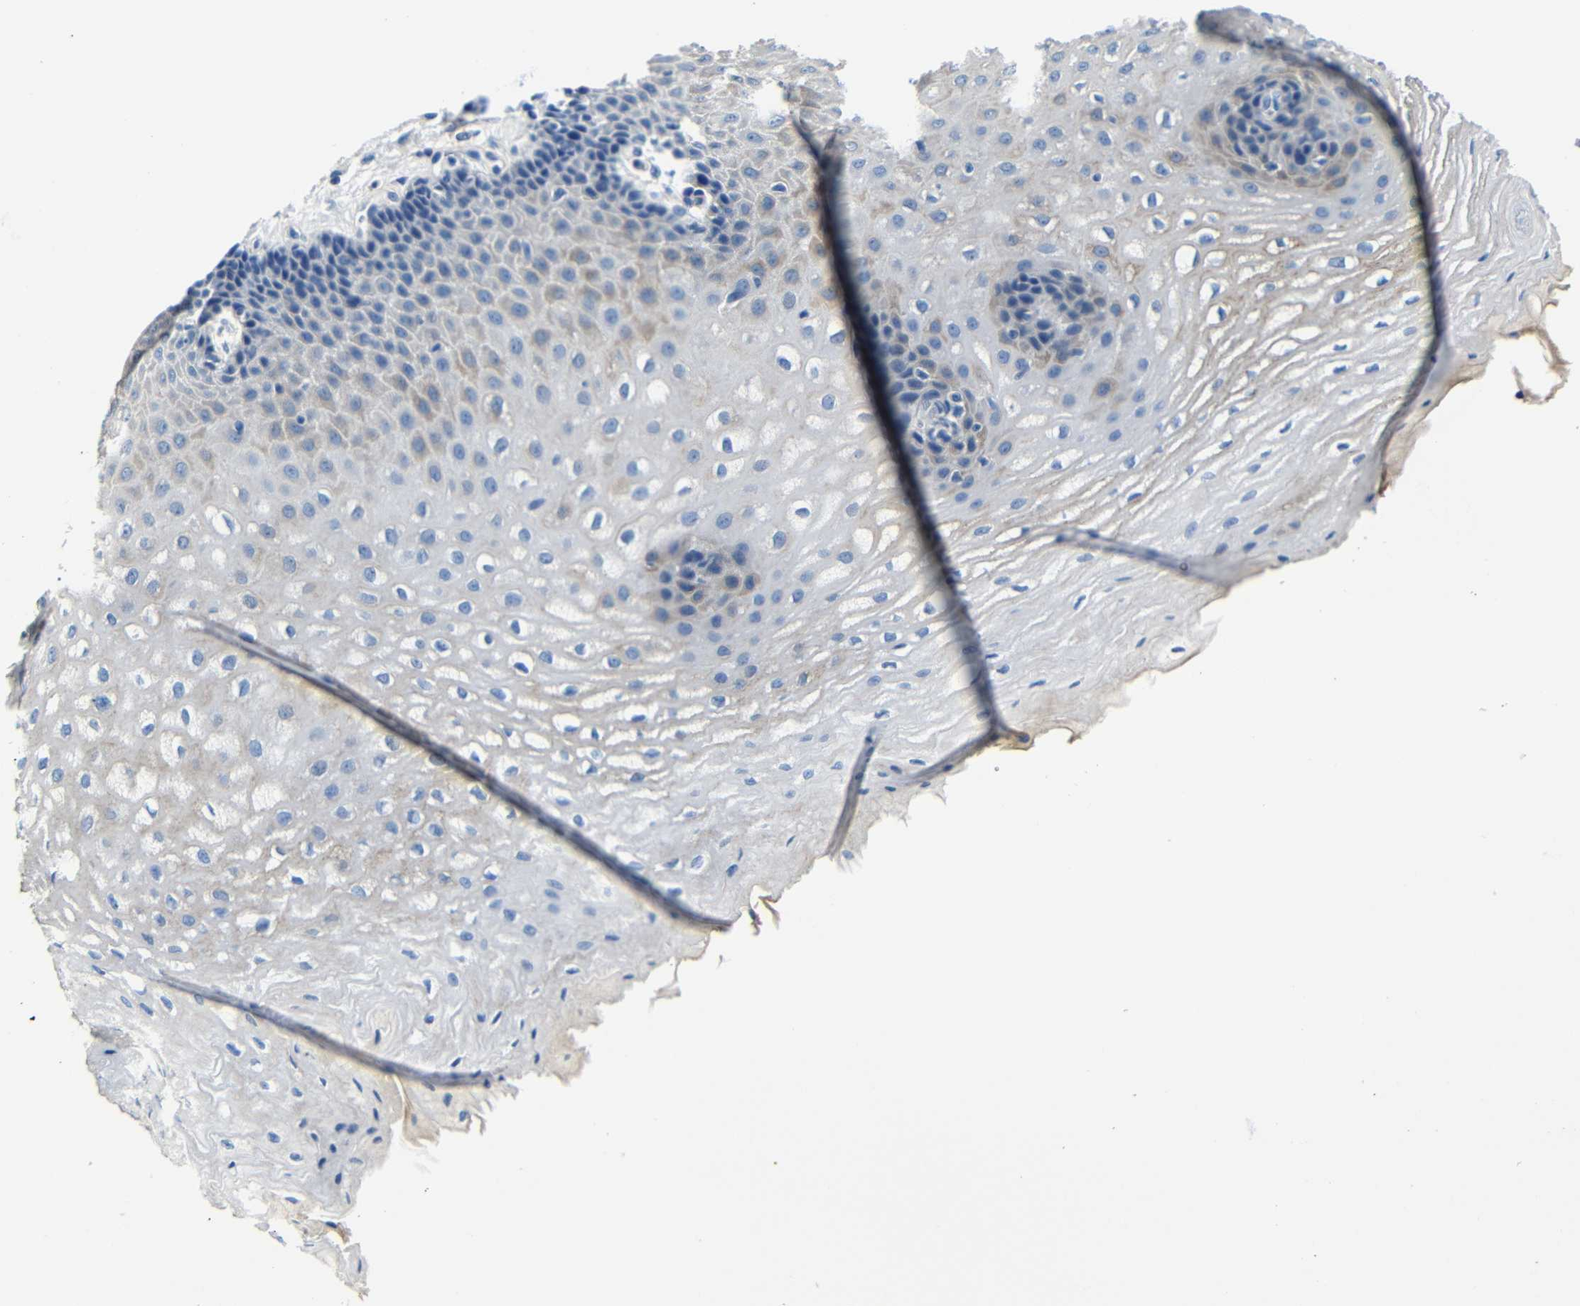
{"staining": {"intensity": "weak", "quantity": "<25%", "location": "cytoplasmic/membranous"}, "tissue": "esophagus", "cell_type": "Squamous epithelial cells", "image_type": "normal", "snomed": [{"axis": "morphology", "description": "Normal tissue, NOS"}, {"axis": "topography", "description": "Esophagus"}], "caption": "Immunohistochemistry of unremarkable esophagus exhibits no positivity in squamous epithelial cells.", "gene": "TNFAIP1", "patient": {"sex": "male", "age": 54}}